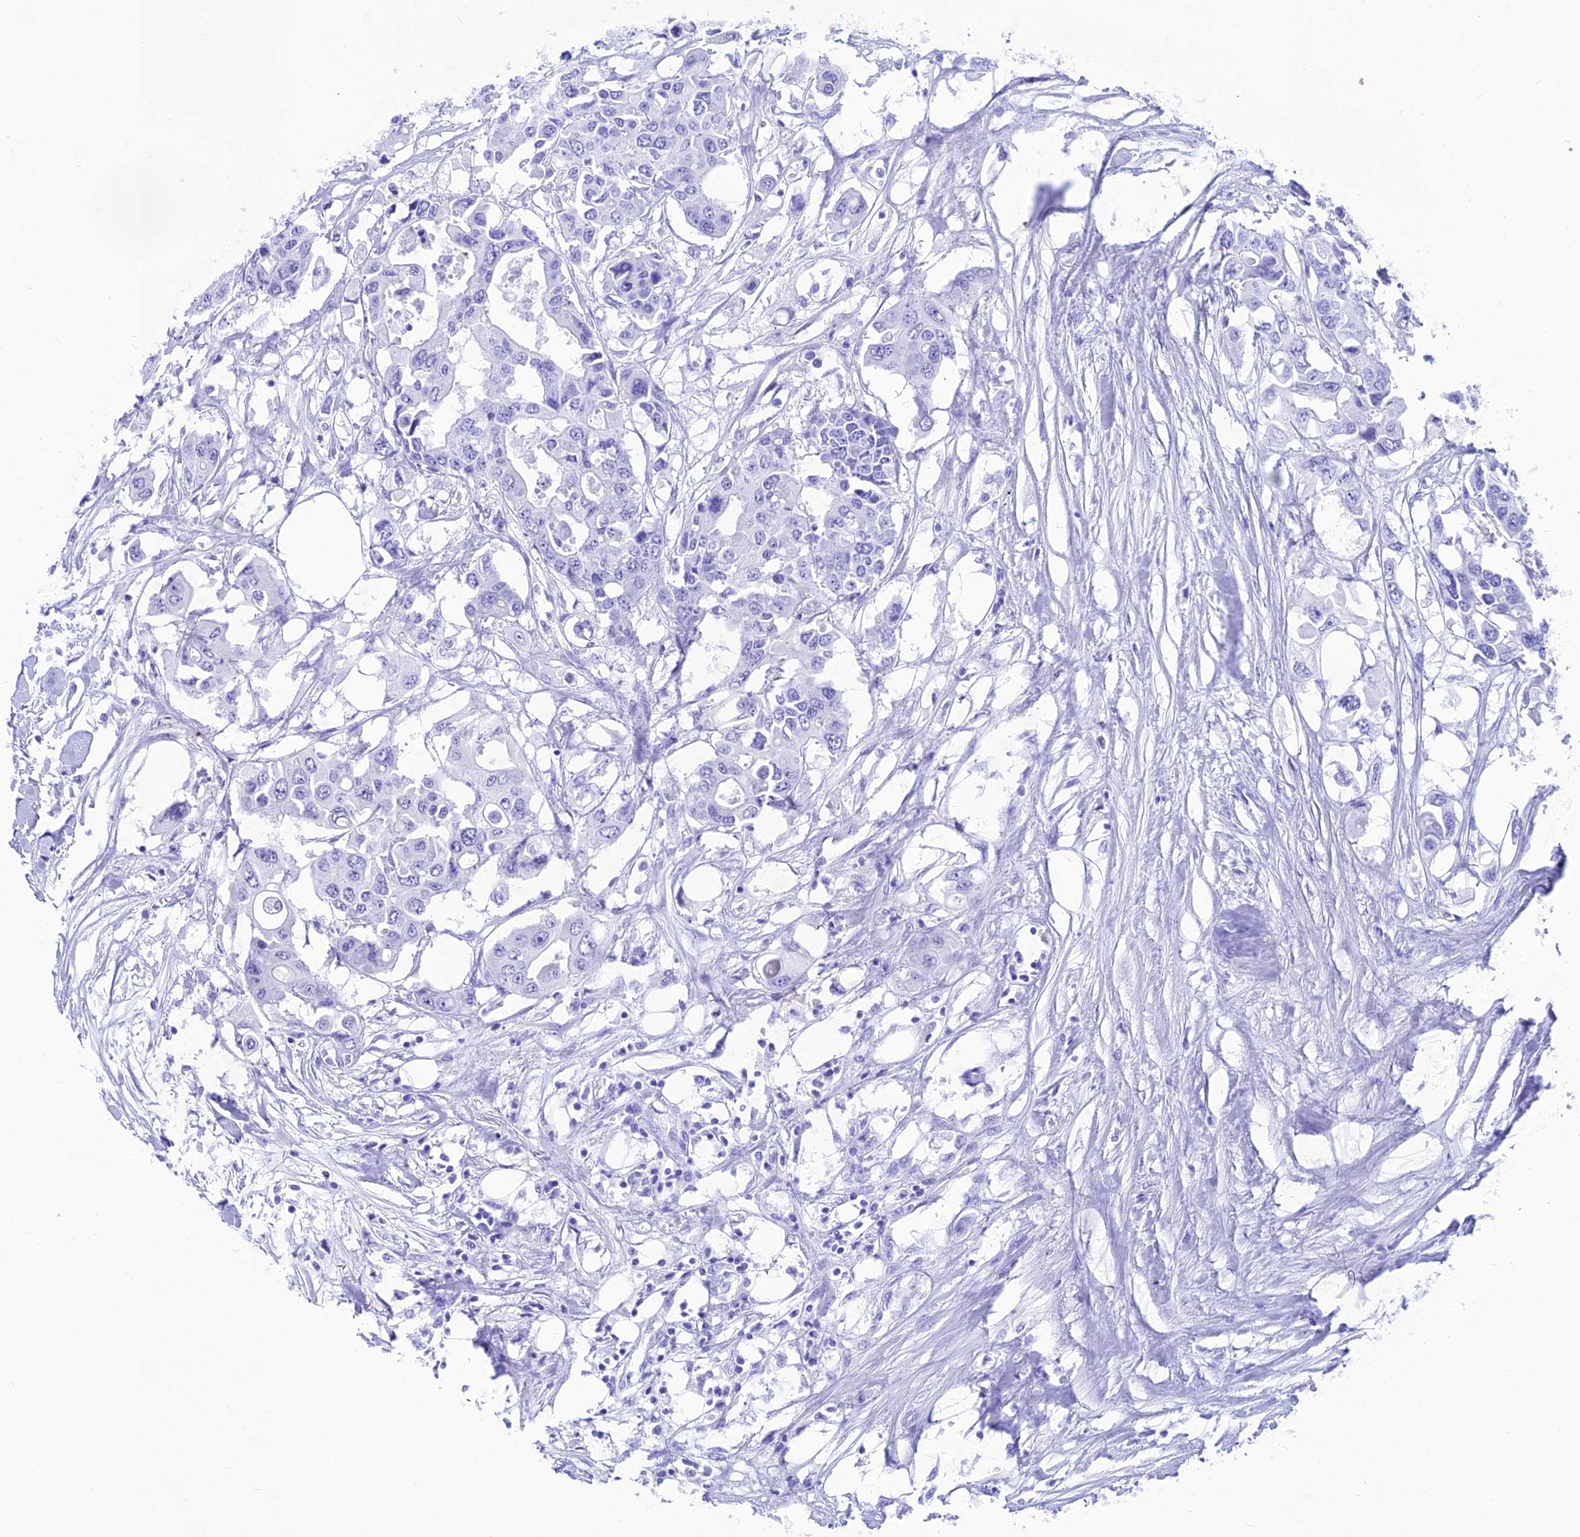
{"staining": {"intensity": "negative", "quantity": "none", "location": "none"}, "tissue": "colorectal cancer", "cell_type": "Tumor cells", "image_type": "cancer", "snomed": [{"axis": "morphology", "description": "Adenocarcinoma, NOS"}, {"axis": "topography", "description": "Colon"}], "caption": "There is no significant expression in tumor cells of colorectal cancer.", "gene": "KIAA1191", "patient": {"sex": "male", "age": 77}}